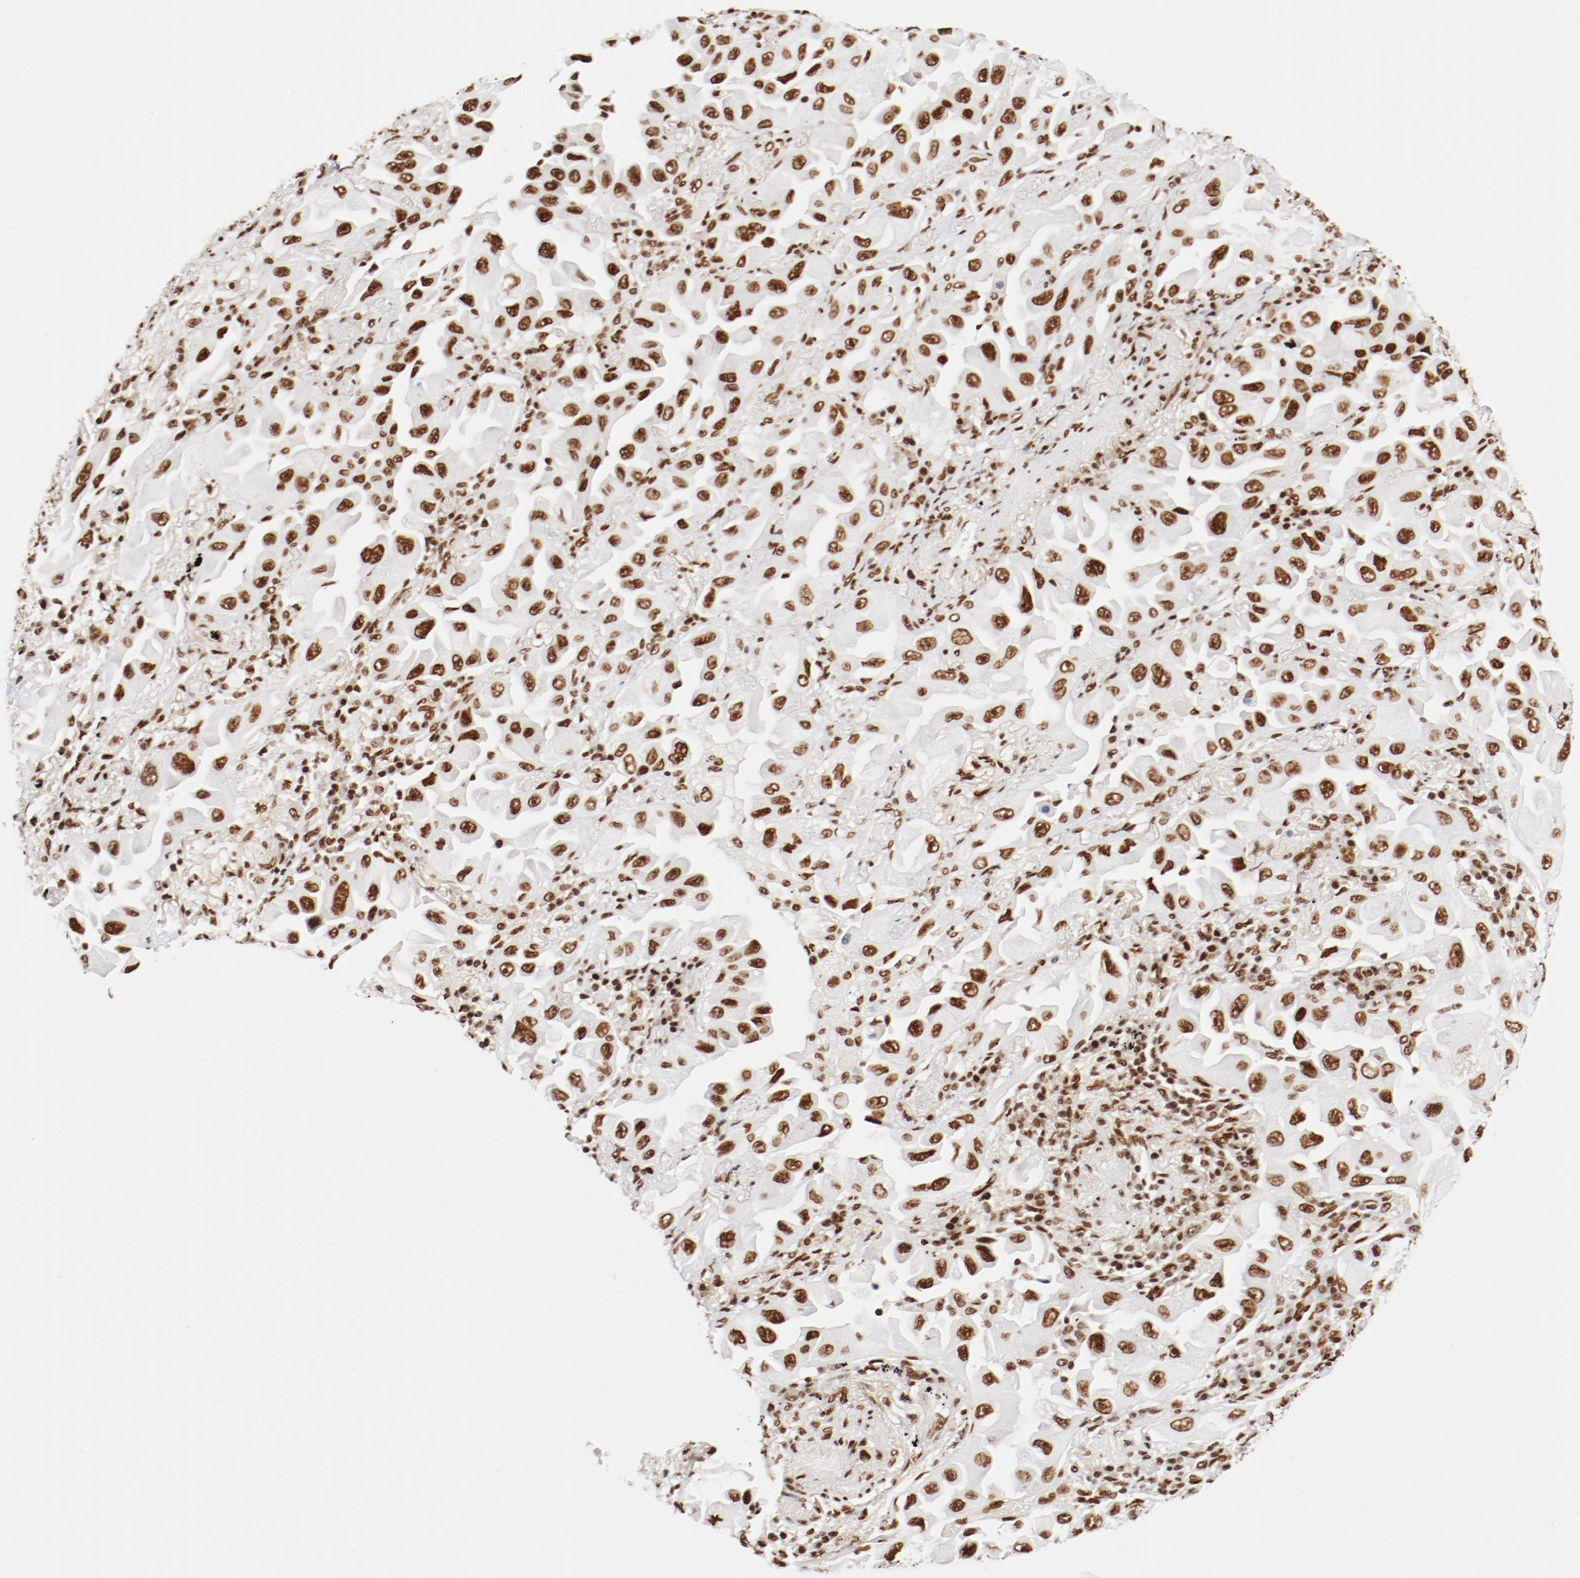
{"staining": {"intensity": "strong", "quantity": ">75%", "location": "nuclear"}, "tissue": "lung cancer", "cell_type": "Tumor cells", "image_type": "cancer", "snomed": [{"axis": "morphology", "description": "Adenocarcinoma, NOS"}, {"axis": "topography", "description": "Lung"}], "caption": "Human lung cancer (adenocarcinoma) stained for a protein (brown) exhibits strong nuclear positive expression in approximately >75% of tumor cells.", "gene": "CTBP1", "patient": {"sex": "female", "age": 65}}